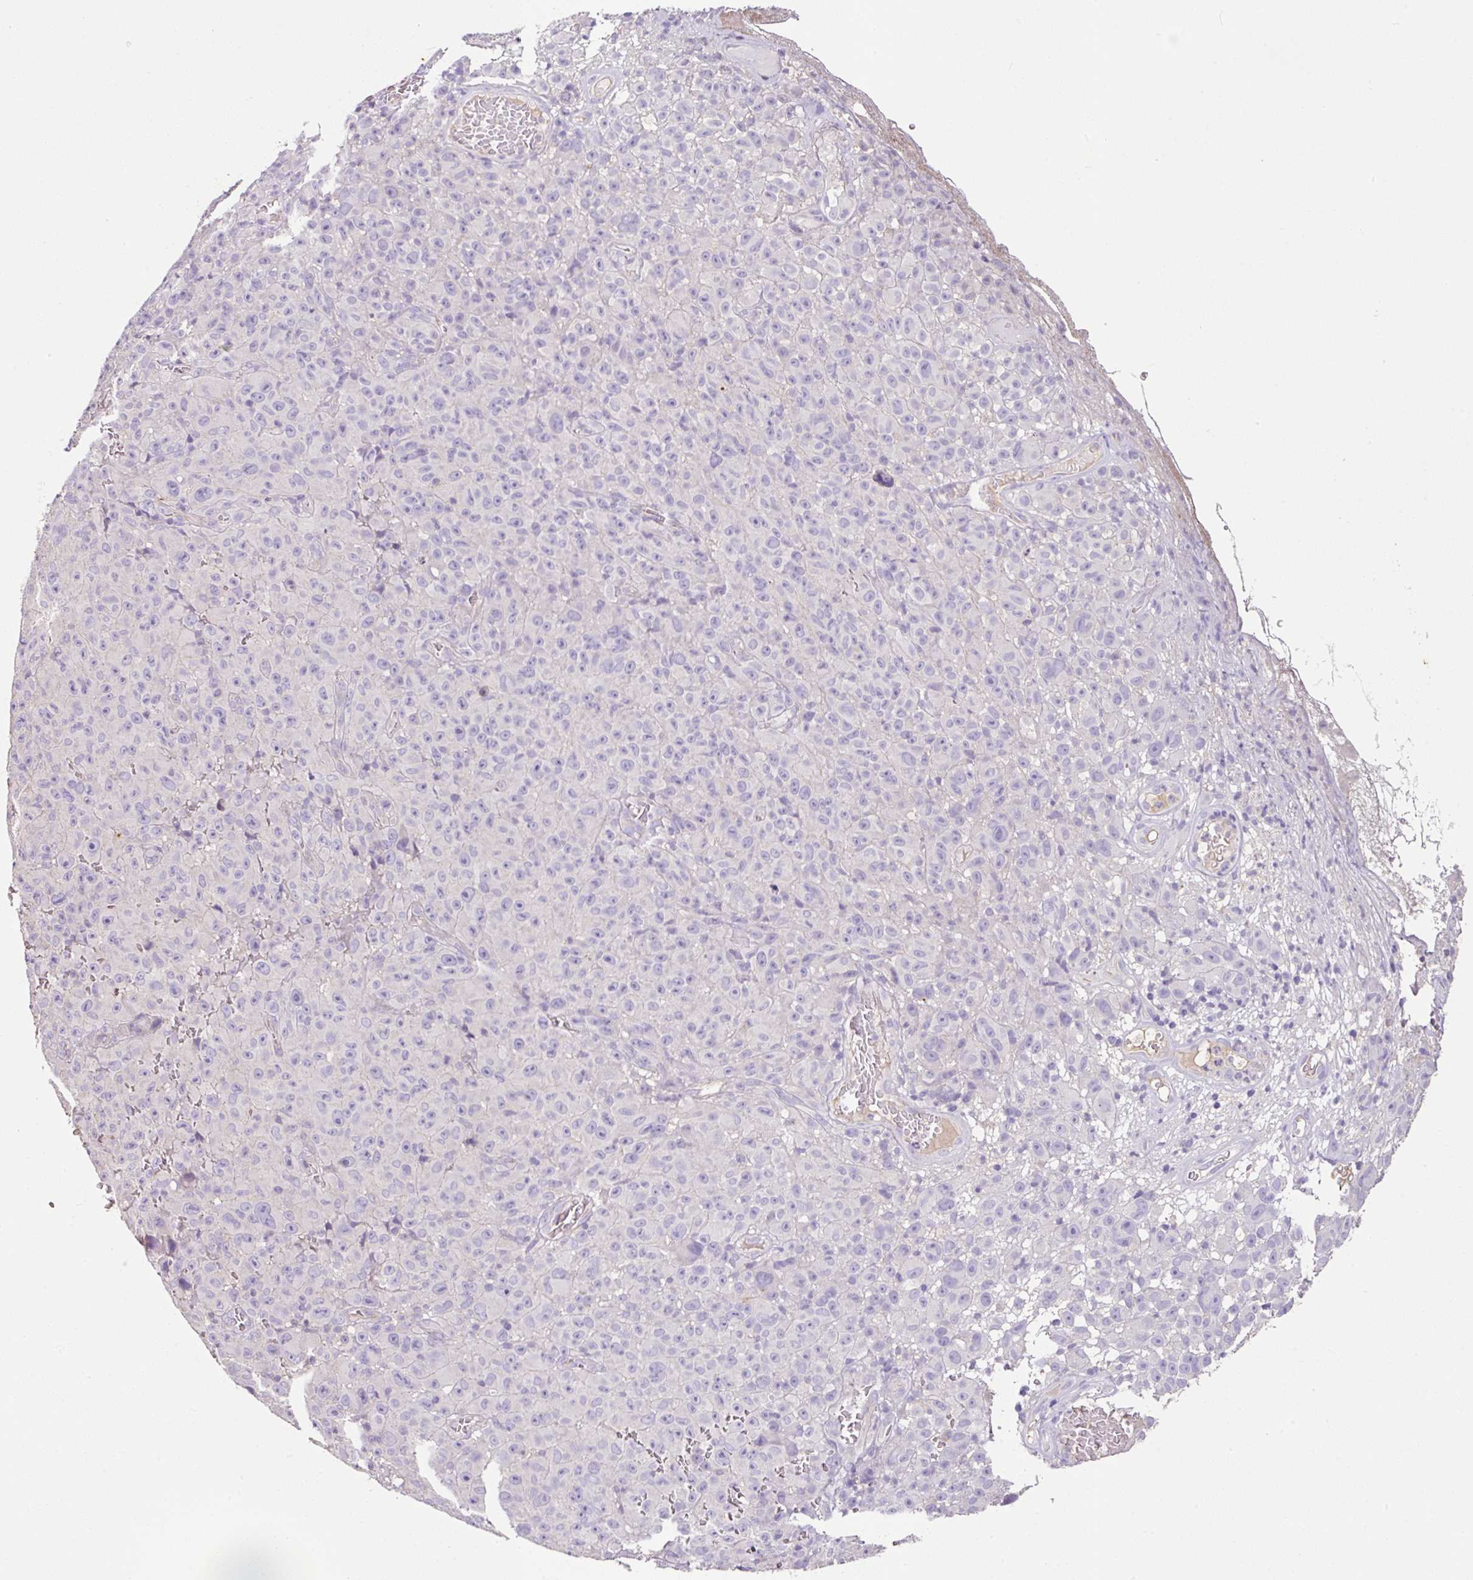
{"staining": {"intensity": "negative", "quantity": "none", "location": "none"}, "tissue": "melanoma", "cell_type": "Tumor cells", "image_type": "cancer", "snomed": [{"axis": "morphology", "description": "Malignant melanoma, NOS"}, {"axis": "topography", "description": "Skin"}], "caption": "An immunohistochemistry (IHC) image of malignant melanoma is shown. There is no staining in tumor cells of malignant melanoma.", "gene": "AGR3", "patient": {"sex": "female", "age": 82}}